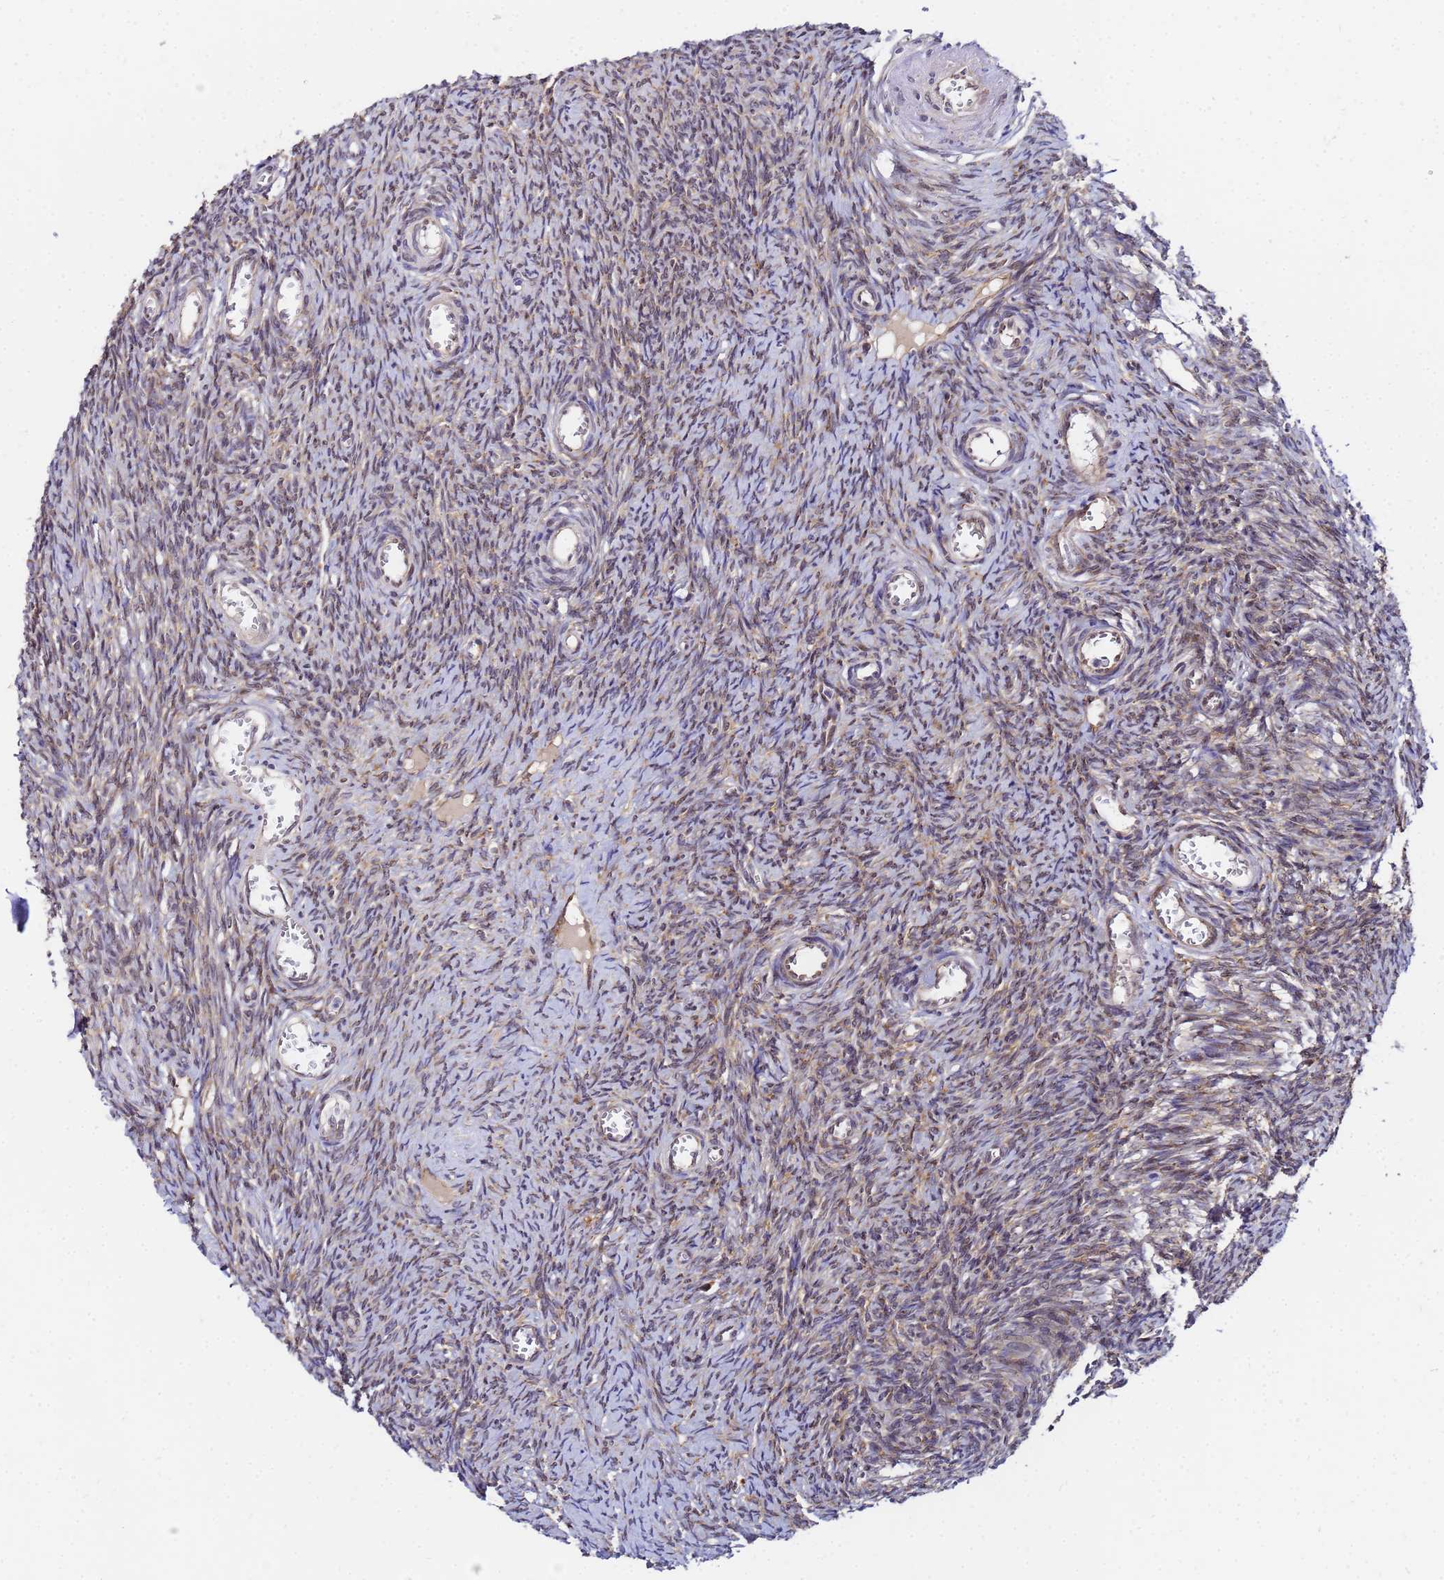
{"staining": {"intensity": "weak", "quantity": ">75%", "location": "cytoplasmic/membranous,nuclear"}, "tissue": "ovary", "cell_type": "Ovarian stroma cells", "image_type": "normal", "snomed": [{"axis": "morphology", "description": "Normal tissue, NOS"}, {"axis": "topography", "description": "Ovary"}], "caption": "A photomicrograph of human ovary stained for a protein exhibits weak cytoplasmic/membranous,nuclear brown staining in ovarian stroma cells. (brown staining indicates protein expression, while blue staining denotes nuclei).", "gene": "UNC93B1", "patient": {"sex": "female", "age": 44}}